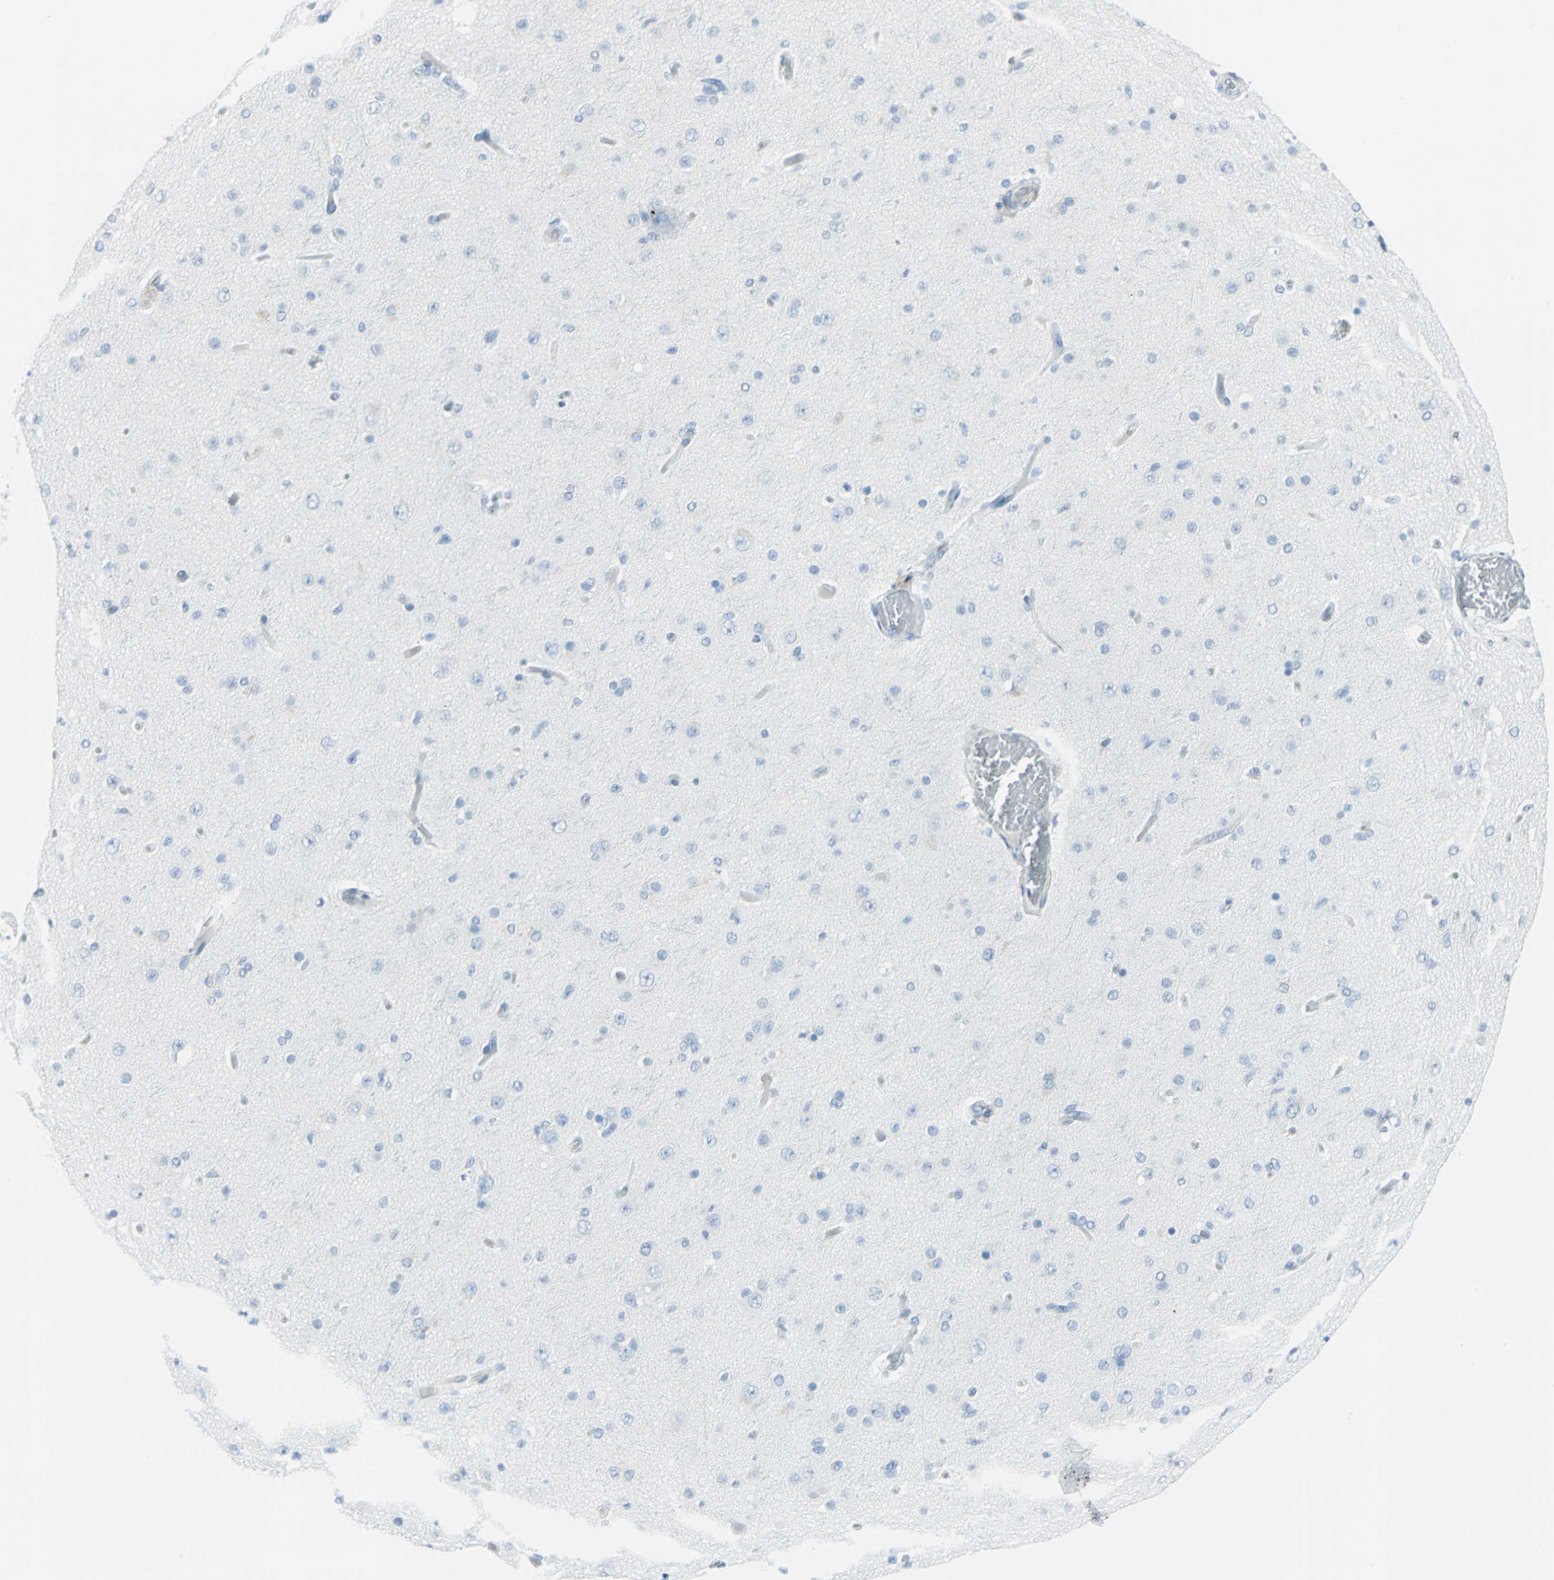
{"staining": {"intensity": "negative", "quantity": "none", "location": "none"}, "tissue": "glioma", "cell_type": "Tumor cells", "image_type": "cancer", "snomed": [{"axis": "morphology", "description": "Glioma, malignant, High grade"}, {"axis": "topography", "description": "Brain"}], "caption": "High power microscopy image of an immunohistochemistry (IHC) photomicrograph of glioma, revealing no significant staining in tumor cells. Nuclei are stained in blue.", "gene": "CYB5A", "patient": {"sex": "male", "age": 33}}